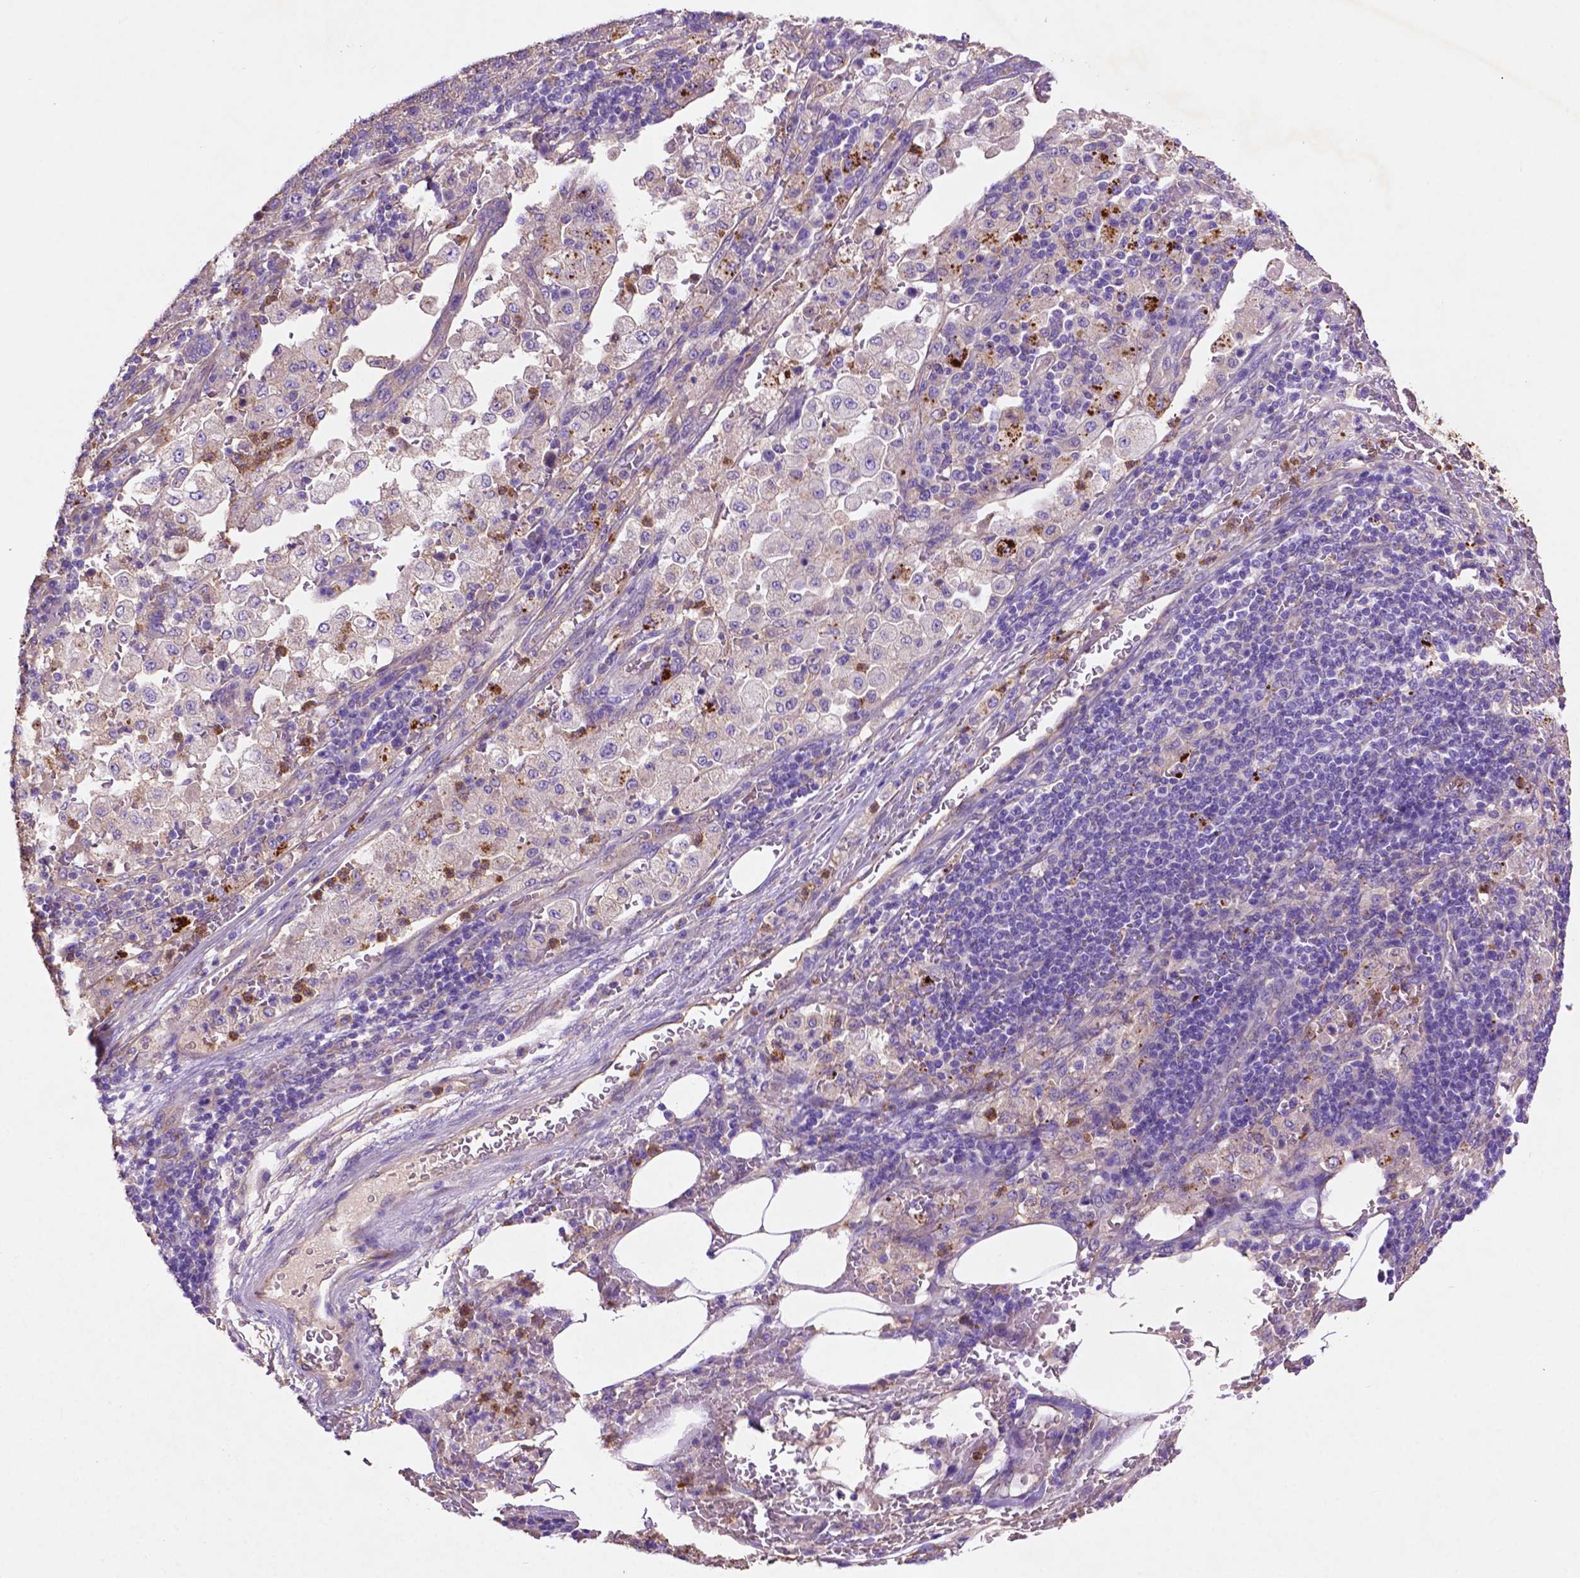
{"staining": {"intensity": "negative", "quantity": "none", "location": "none"}, "tissue": "pancreatic cancer", "cell_type": "Tumor cells", "image_type": "cancer", "snomed": [{"axis": "morphology", "description": "Adenocarcinoma, NOS"}, {"axis": "topography", "description": "Pancreas"}], "caption": "This photomicrograph is of pancreatic adenocarcinoma stained with immunohistochemistry (IHC) to label a protein in brown with the nuclei are counter-stained blue. There is no positivity in tumor cells.", "gene": "GDPD5", "patient": {"sex": "female", "age": 61}}